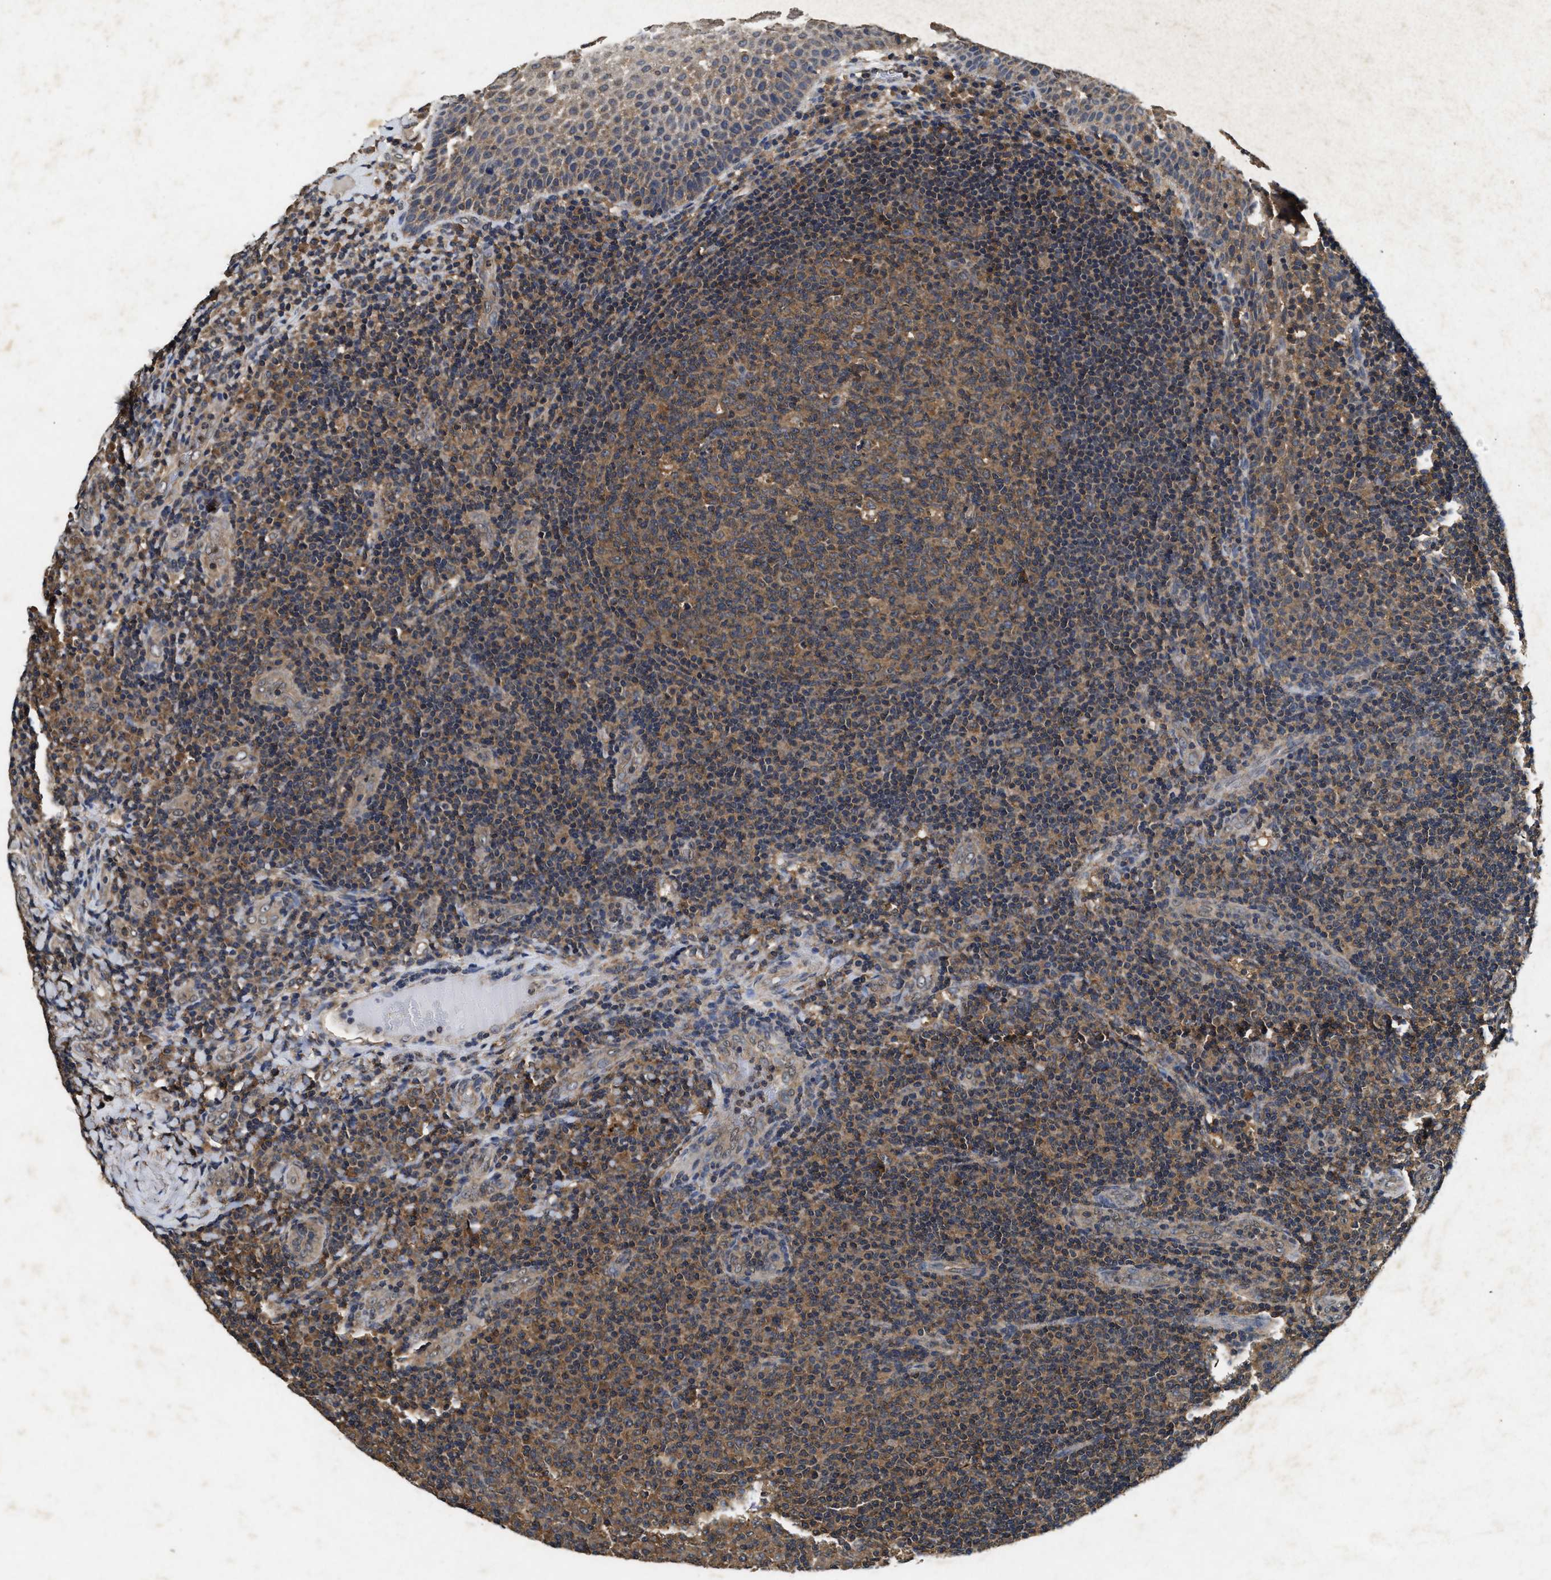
{"staining": {"intensity": "moderate", "quantity": ">75%", "location": "cytoplasmic/membranous"}, "tissue": "tonsil", "cell_type": "Germinal center cells", "image_type": "normal", "snomed": [{"axis": "morphology", "description": "Normal tissue, NOS"}, {"axis": "topography", "description": "Tonsil"}], "caption": "A brown stain labels moderate cytoplasmic/membranous expression of a protein in germinal center cells of benign human tonsil. (DAB (3,3'-diaminobenzidine) IHC with brightfield microscopy, high magnification).", "gene": "PDAP1", "patient": {"sex": "male", "age": 17}}